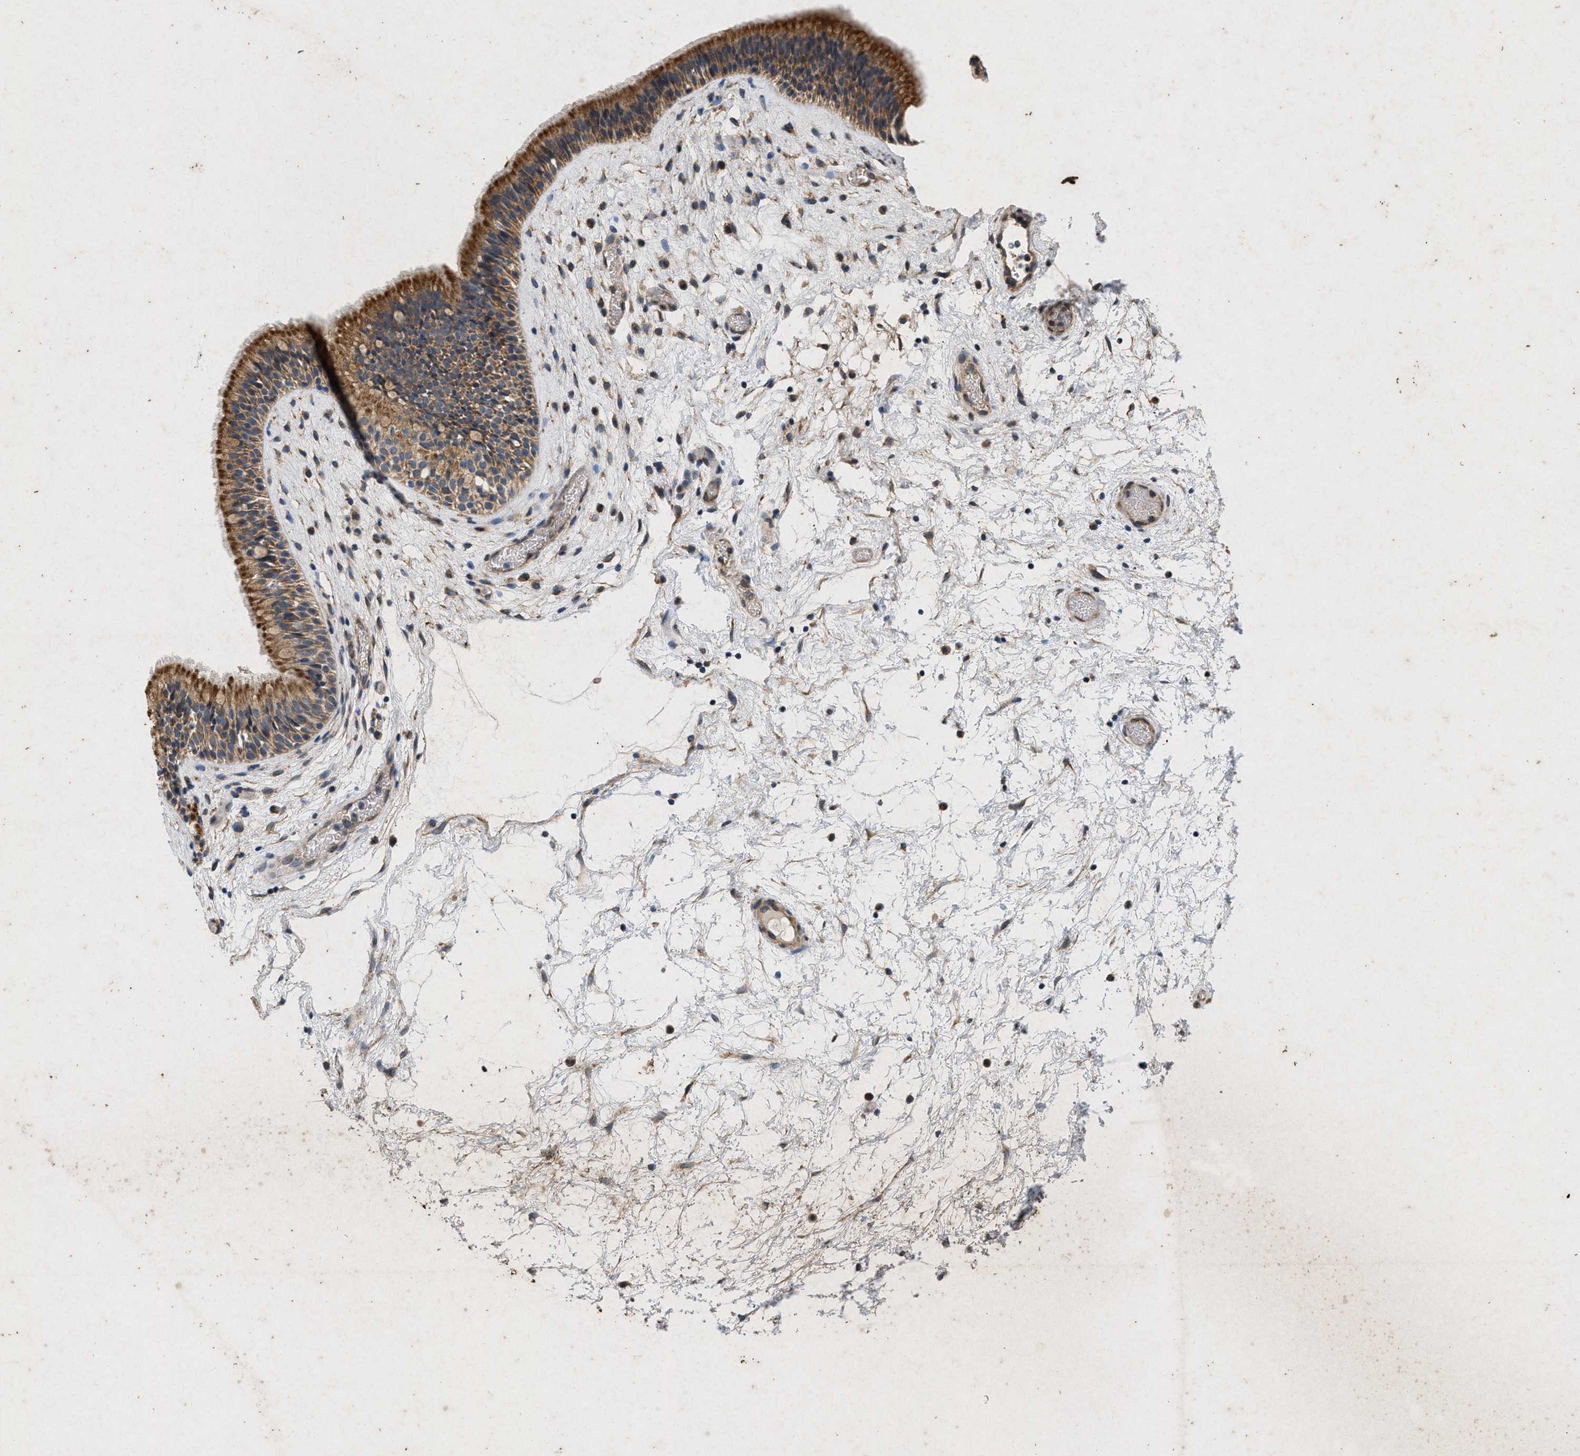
{"staining": {"intensity": "moderate", "quantity": ">75%", "location": "cytoplasmic/membranous"}, "tissue": "nasopharynx", "cell_type": "Respiratory epithelial cells", "image_type": "normal", "snomed": [{"axis": "morphology", "description": "Normal tissue, NOS"}, {"axis": "morphology", "description": "Inflammation, NOS"}, {"axis": "topography", "description": "Nasopharynx"}], "caption": "This is a histology image of immunohistochemistry staining of unremarkable nasopharynx, which shows moderate expression in the cytoplasmic/membranous of respiratory epithelial cells.", "gene": "PRKG2", "patient": {"sex": "male", "age": 48}}